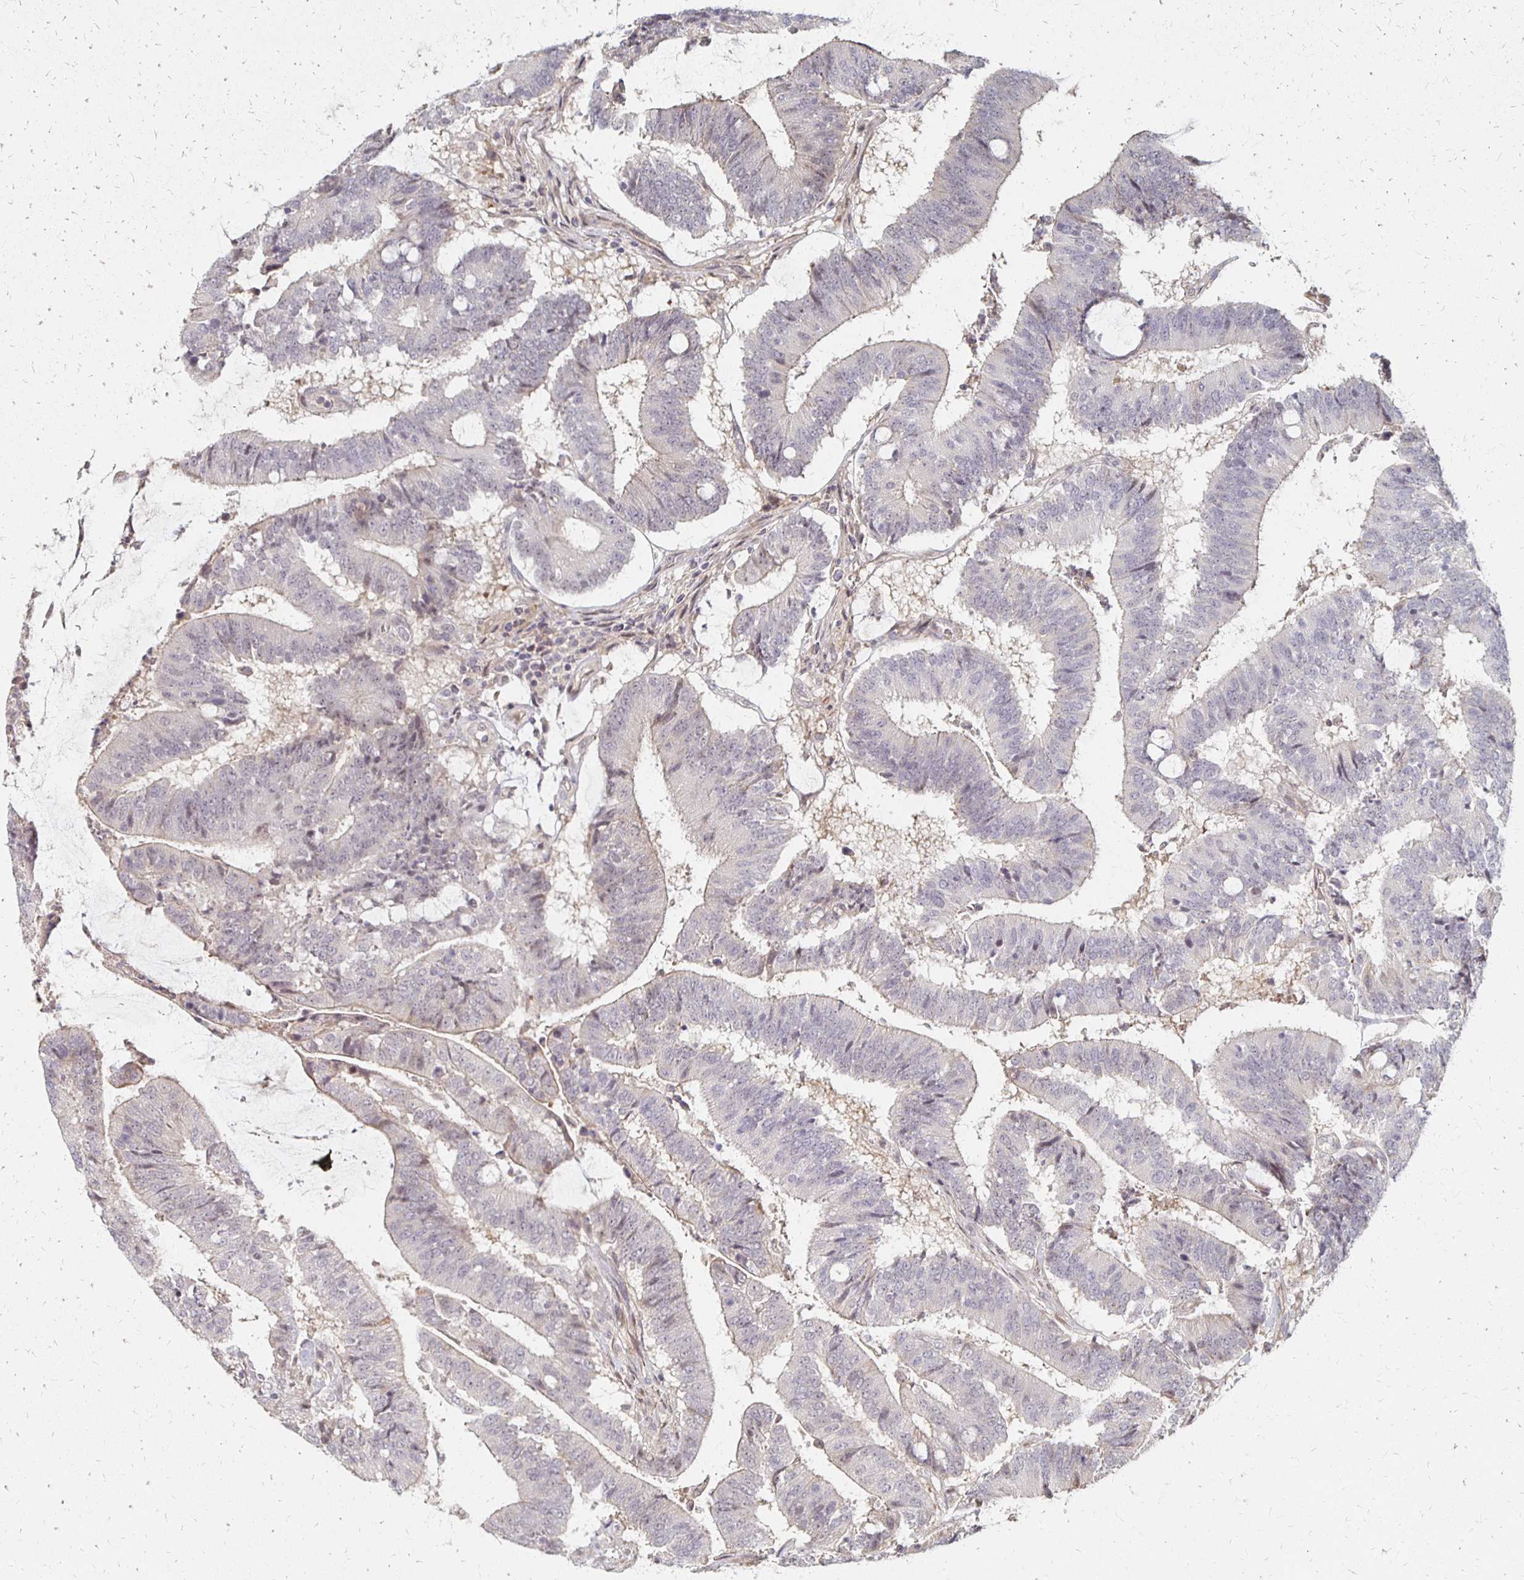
{"staining": {"intensity": "weak", "quantity": "<25%", "location": "cytoplasmic/membranous"}, "tissue": "colorectal cancer", "cell_type": "Tumor cells", "image_type": "cancer", "snomed": [{"axis": "morphology", "description": "Adenocarcinoma, NOS"}, {"axis": "topography", "description": "Colon"}], "caption": "Tumor cells show no significant staining in colorectal cancer. Nuclei are stained in blue.", "gene": "PRKCB", "patient": {"sex": "female", "age": 43}}